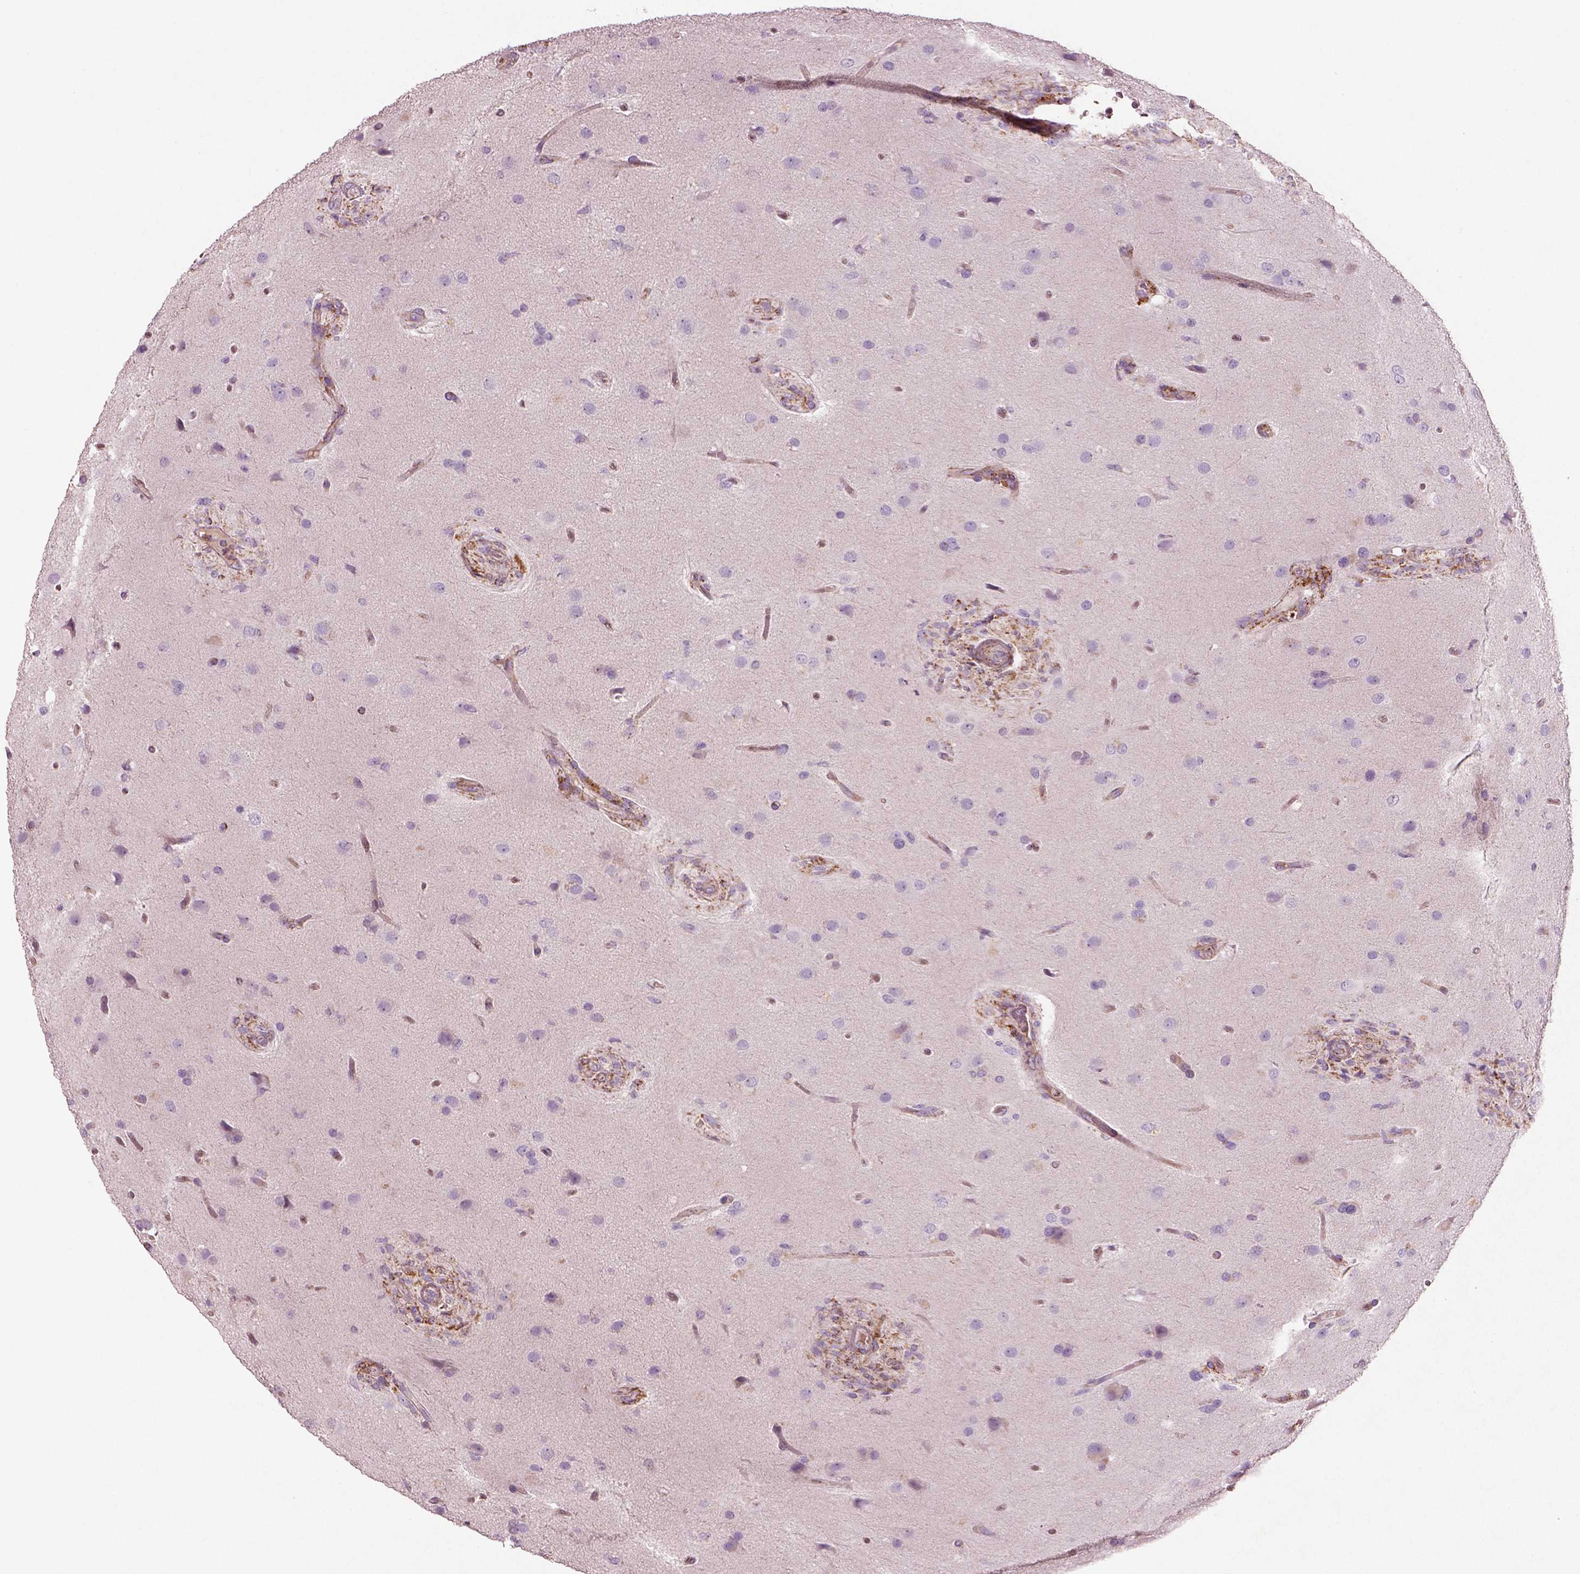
{"staining": {"intensity": "negative", "quantity": "none", "location": "none"}, "tissue": "glioma", "cell_type": "Tumor cells", "image_type": "cancer", "snomed": [{"axis": "morphology", "description": "Glioma, malignant, High grade"}, {"axis": "topography", "description": "Brain"}], "caption": "There is no significant expression in tumor cells of glioma.", "gene": "SLC25A24", "patient": {"sex": "male", "age": 68}}